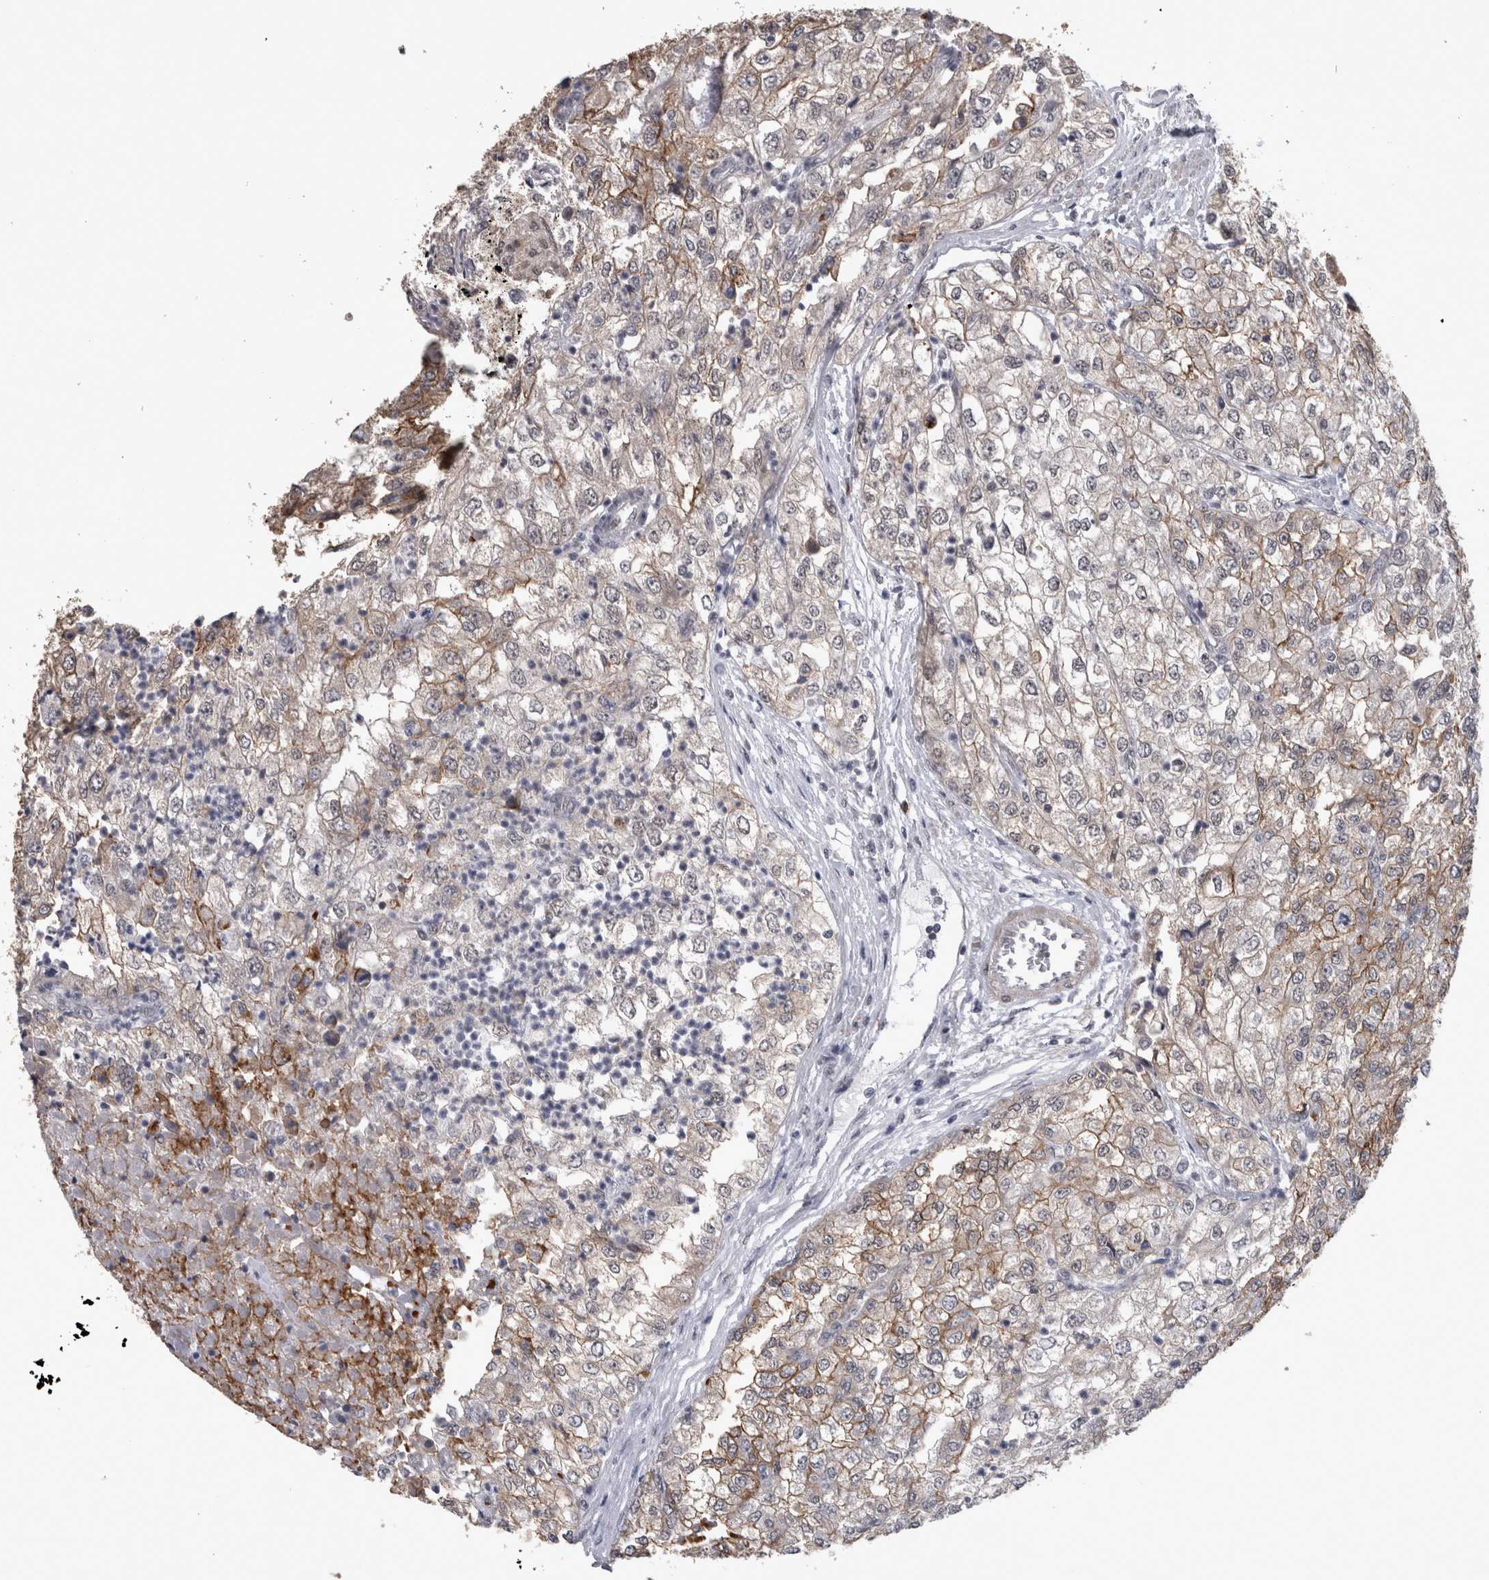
{"staining": {"intensity": "moderate", "quantity": "25%-75%", "location": "cytoplasmic/membranous"}, "tissue": "renal cancer", "cell_type": "Tumor cells", "image_type": "cancer", "snomed": [{"axis": "morphology", "description": "Adenocarcinoma, NOS"}, {"axis": "topography", "description": "Kidney"}], "caption": "The micrograph displays a brown stain indicating the presence of a protein in the cytoplasmic/membranous of tumor cells in renal cancer.", "gene": "PEBP4", "patient": {"sex": "female", "age": 54}}